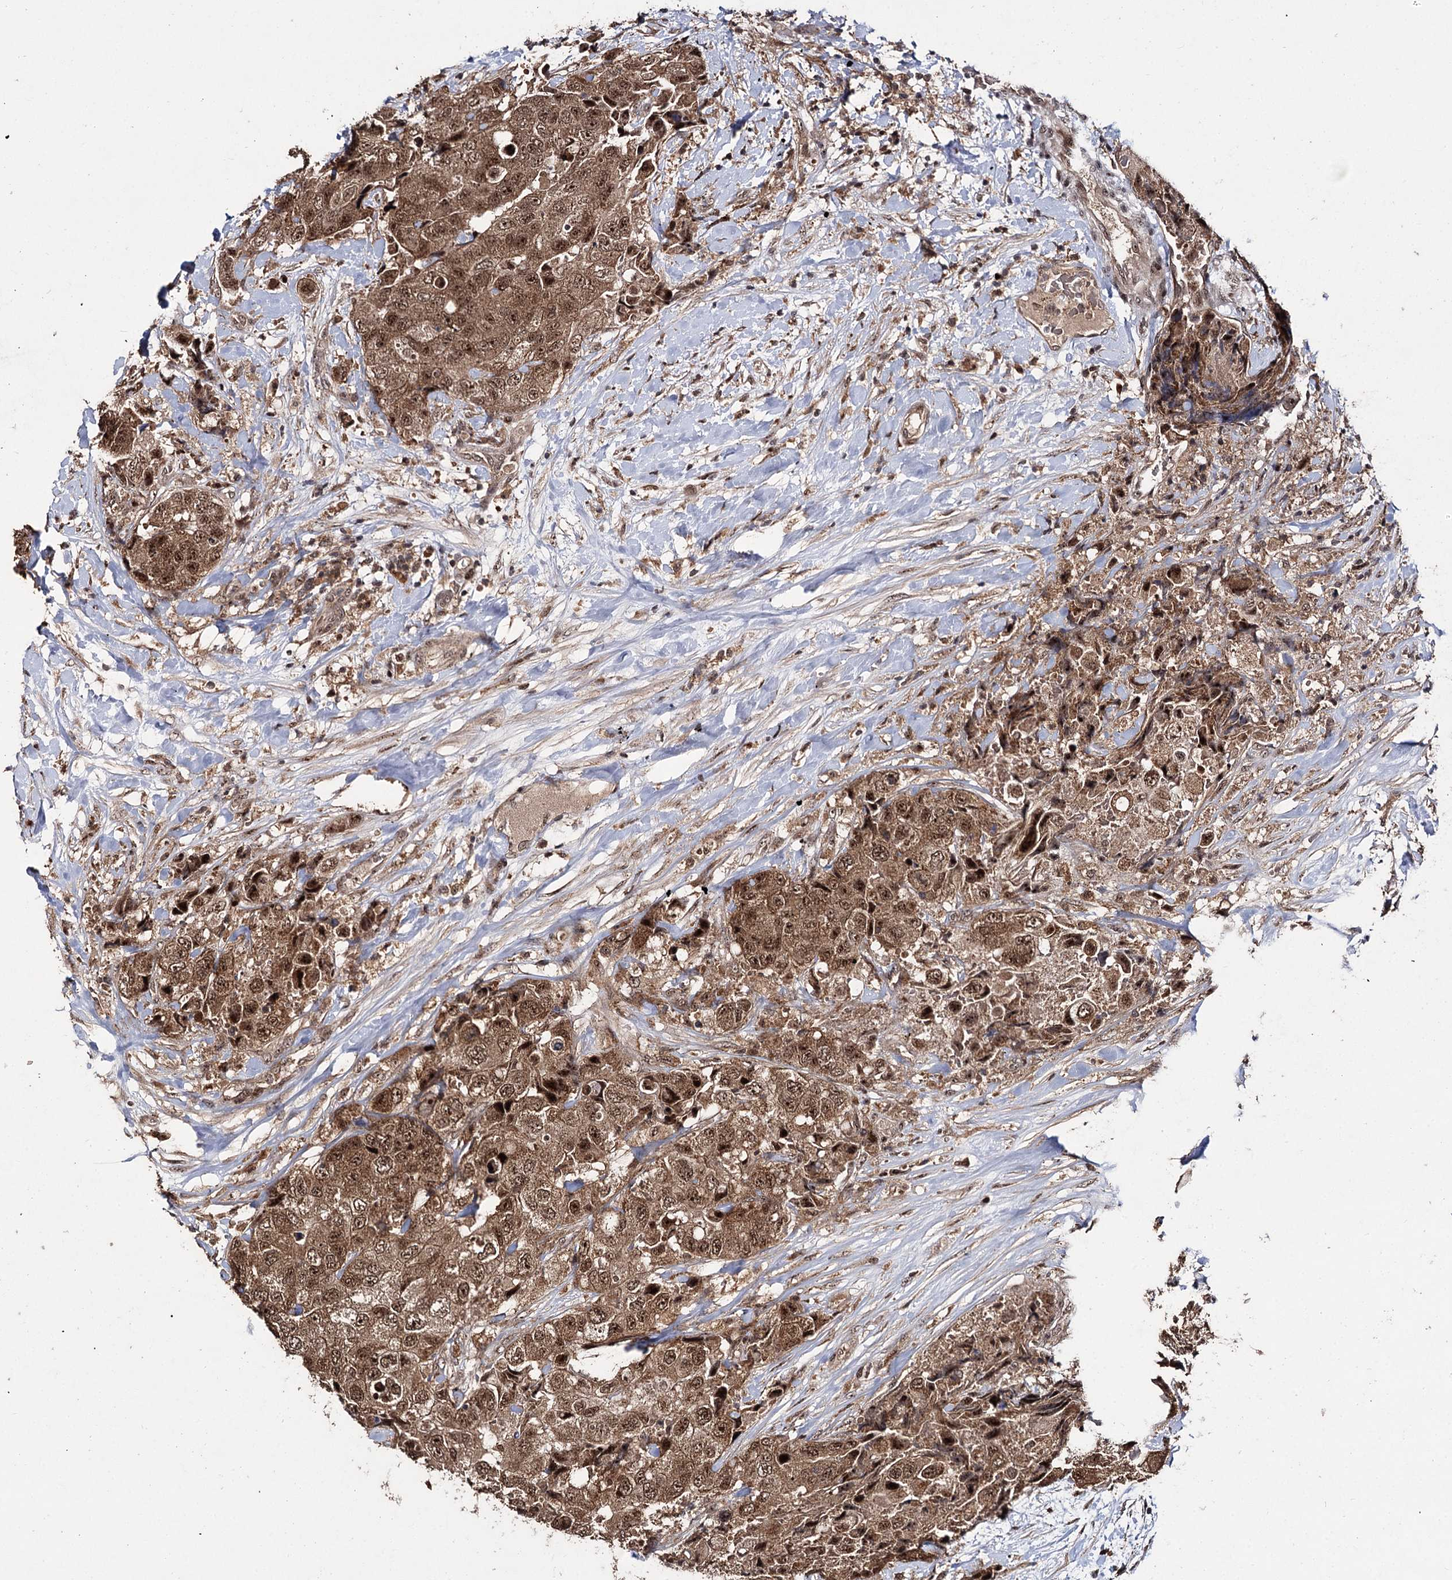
{"staining": {"intensity": "moderate", "quantity": ">75%", "location": "cytoplasmic/membranous,nuclear"}, "tissue": "breast cancer", "cell_type": "Tumor cells", "image_type": "cancer", "snomed": [{"axis": "morphology", "description": "Duct carcinoma"}, {"axis": "topography", "description": "Breast"}], "caption": "Immunohistochemical staining of intraductal carcinoma (breast) exhibits medium levels of moderate cytoplasmic/membranous and nuclear staining in about >75% of tumor cells. The staining was performed using DAB, with brown indicating positive protein expression. Nuclei are stained blue with hematoxylin.", "gene": "MKNK2", "patient": {"sex": "female", "age": 62}}